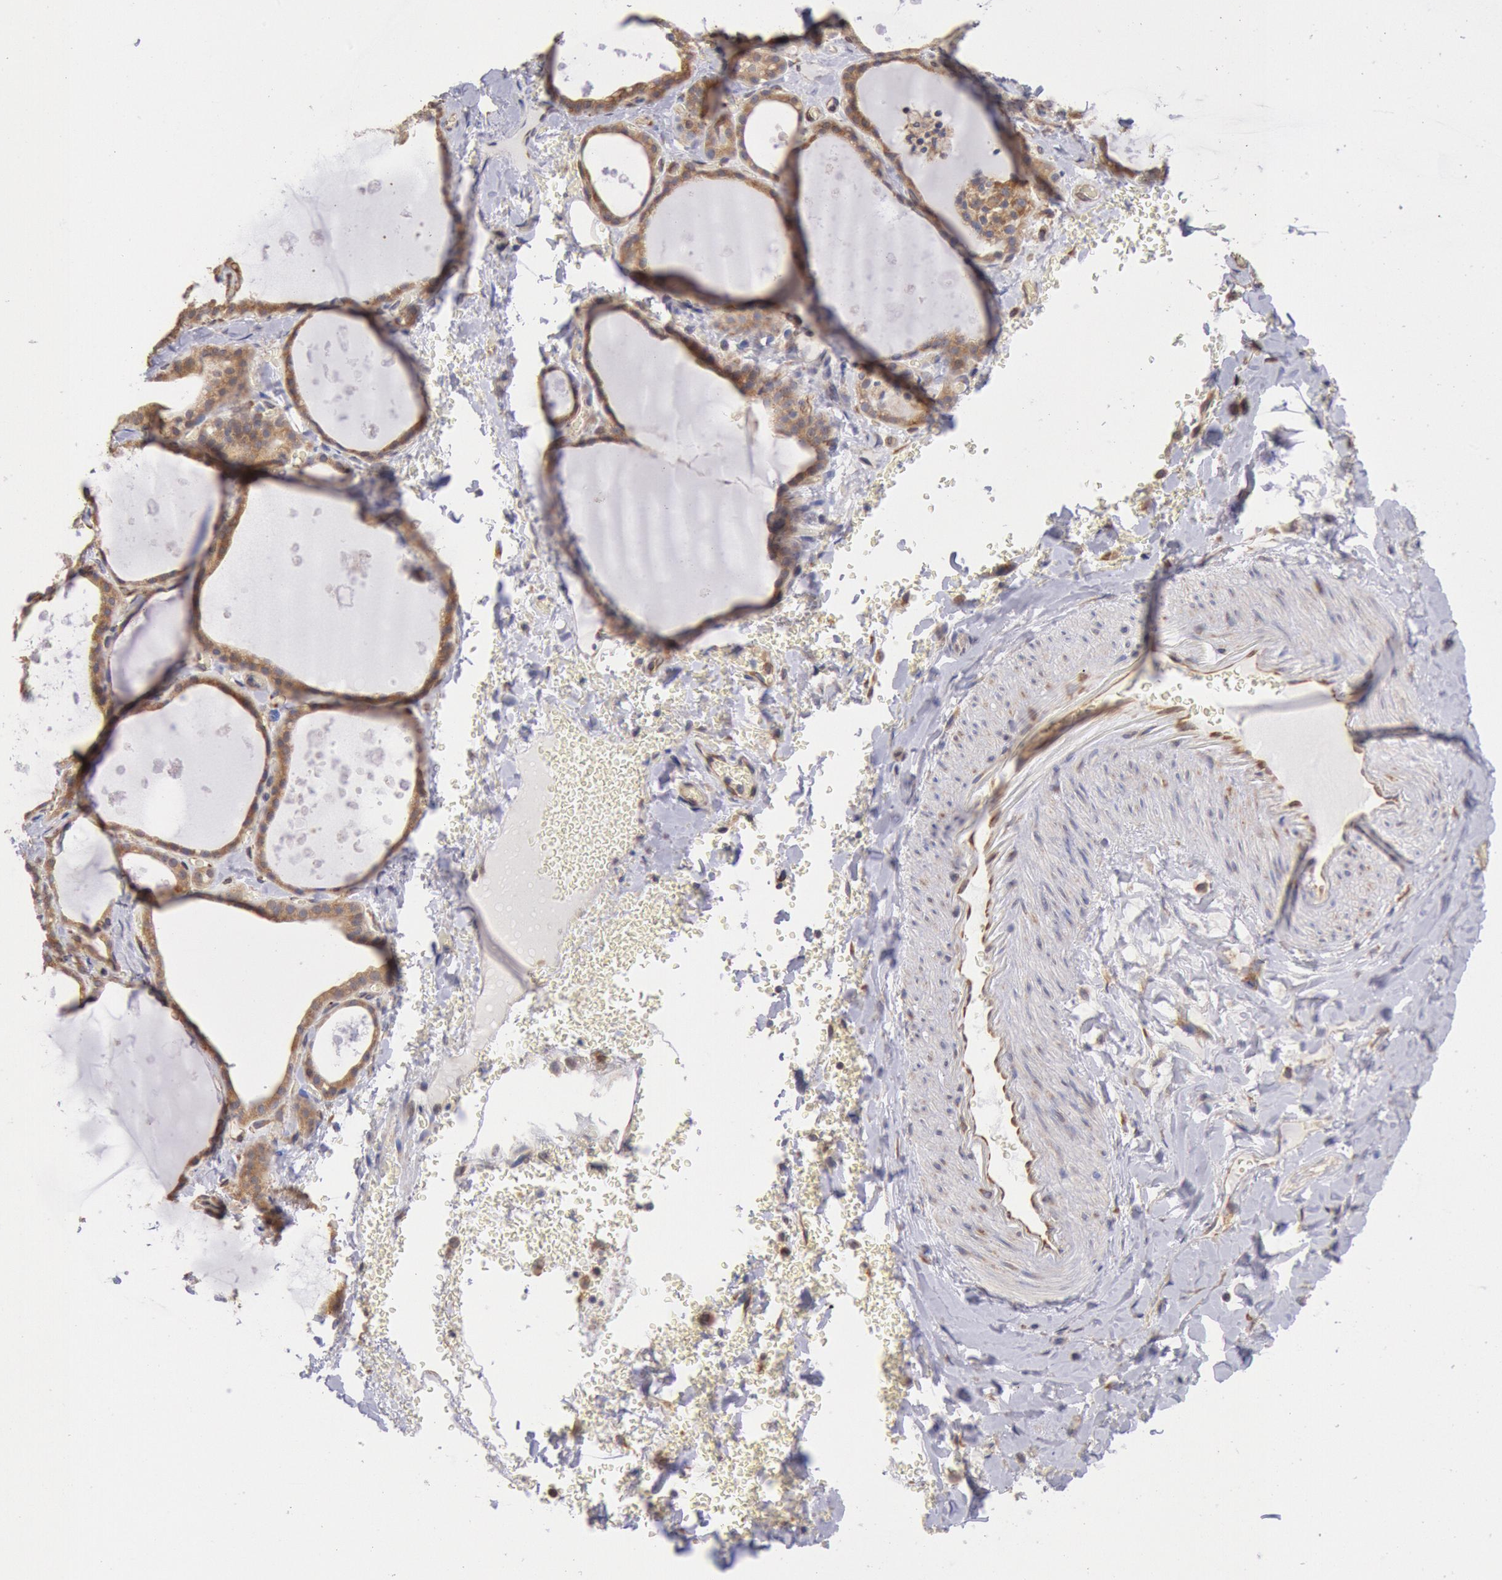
{"staining": {"intensity": "moderate", "quantity": ">75%", "location": "cytoplasmic/membranous"}, "tissue": "thyroid gland", "cell_type": "Glandular cells", "image_type": "normal", "snomed": [{"axis": "morphology", "description": "Normal tissue, NOS"}, {"axis": "topography", "description": "Thyroid gland"}], "caption": "Brown immunohistochemical staining in normal thyroid gland shows moderate cytoplasmic/membranous staining in about >75% of glandular cells. The staining was performed using DAB (3,3'-diaminobenzidine), with brown indicating positive protein expression. Nuclei are stained blue with hematoxylin.", "gene": "DRG1", "patient": {"sex": "male", "age": 61}}